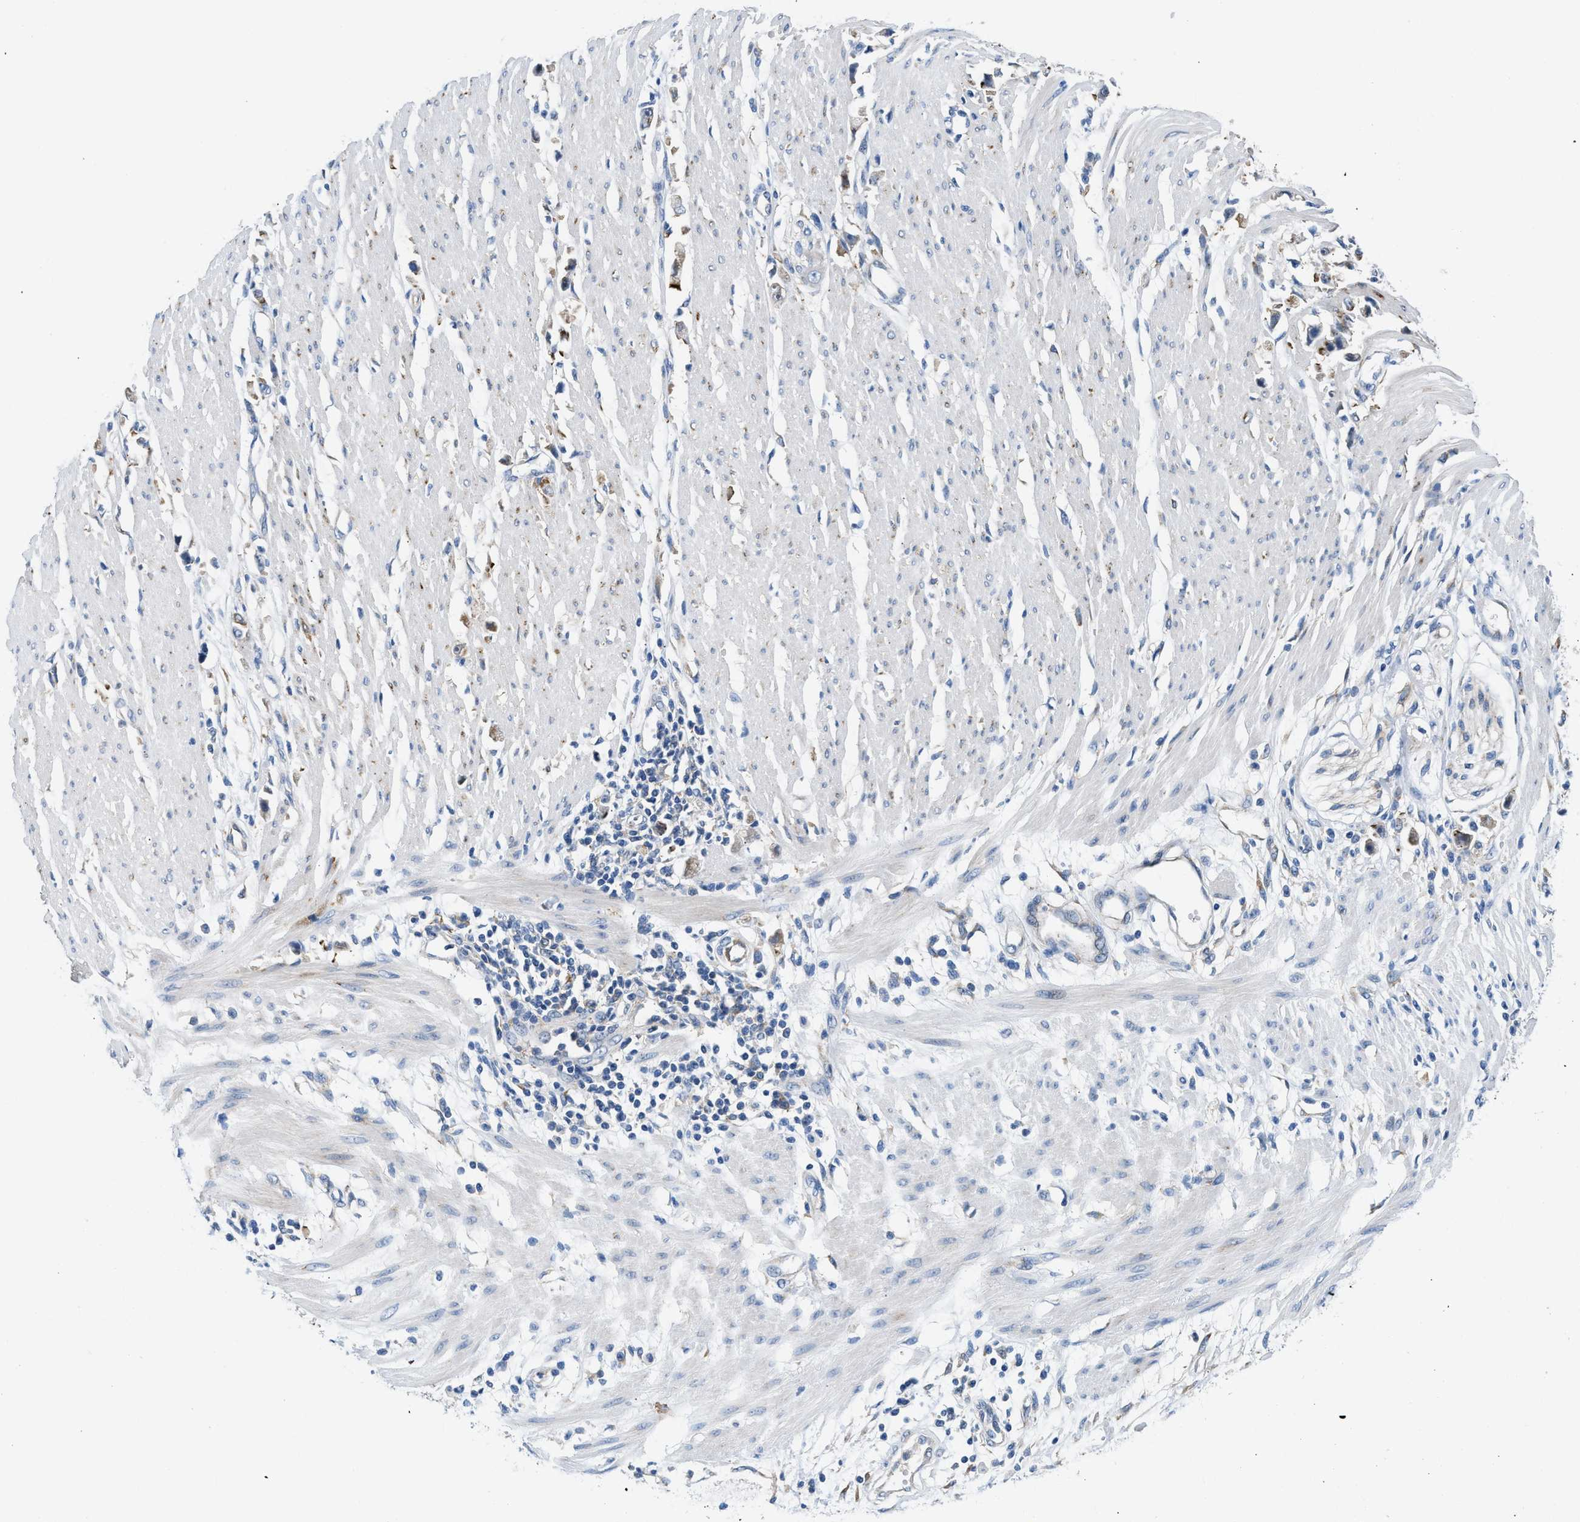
{"staining": {"intensity": "negative", "quantity": "none", "location": "none"}, "tissue": "stomach cancer", "cell_type": "Tumor cells", "image_type": "cancer", "snomed": [{"axis": "morphology", "description": "Adenocarcinoma, NOS"}, {"axis": "topography", "description": "Stomach"}], "caption": "IHC image of neoplastic tissue: human stomach cancer stained with DAB displays no significant protein expression in tumor cells. (Stains: DAB (3,3'-diaminobenzidine) immunohistochemistry with hematoxylin counter stain, Microscopy: brightfield microscopy at high magnification).", "gene": "BNC2", "patient": {"sex": "female", "age": 59}}